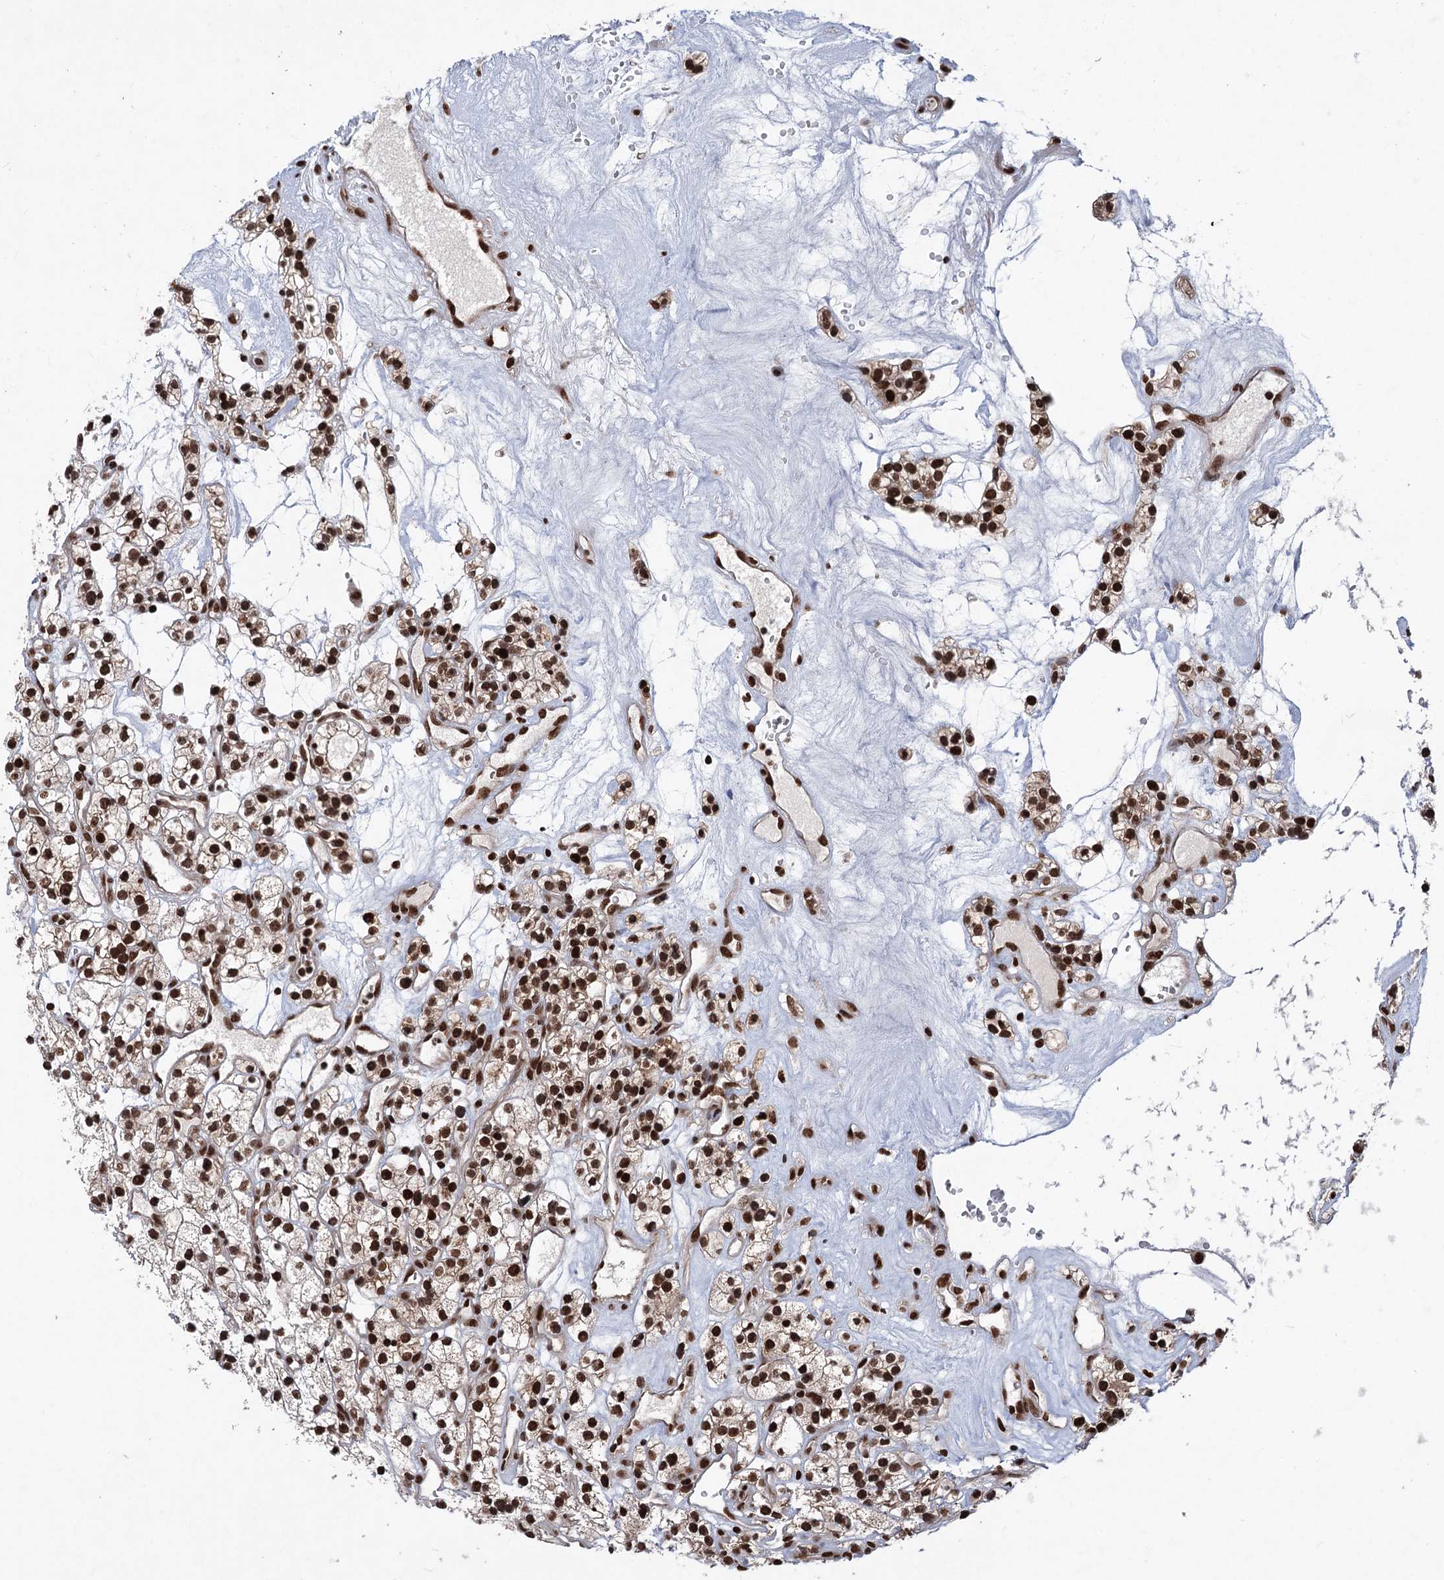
{"staining": {"intensity": "strong", "quantity": ">75%", "location": "nuclear"}, "tissue": "renal cancer", "cell_type": "Tumor cells", "image_type": "cancer", "snomed": [{"axis": "morphology", "description": "Adenocarcinoma, NOS"}, {"axis": "topography", "description": "Kidney"}], "caption": "The immunohistochemical stain labels strong nuclear staining in tumor cells of renal cancer (adenocarcinoma) tissue. (DAB (3,3'-diaminobenzidine) = brown stain, brightfield microscopy at high magnification).", "gene": "MAML1", "patient": {"sex": "female", "age": 57}}